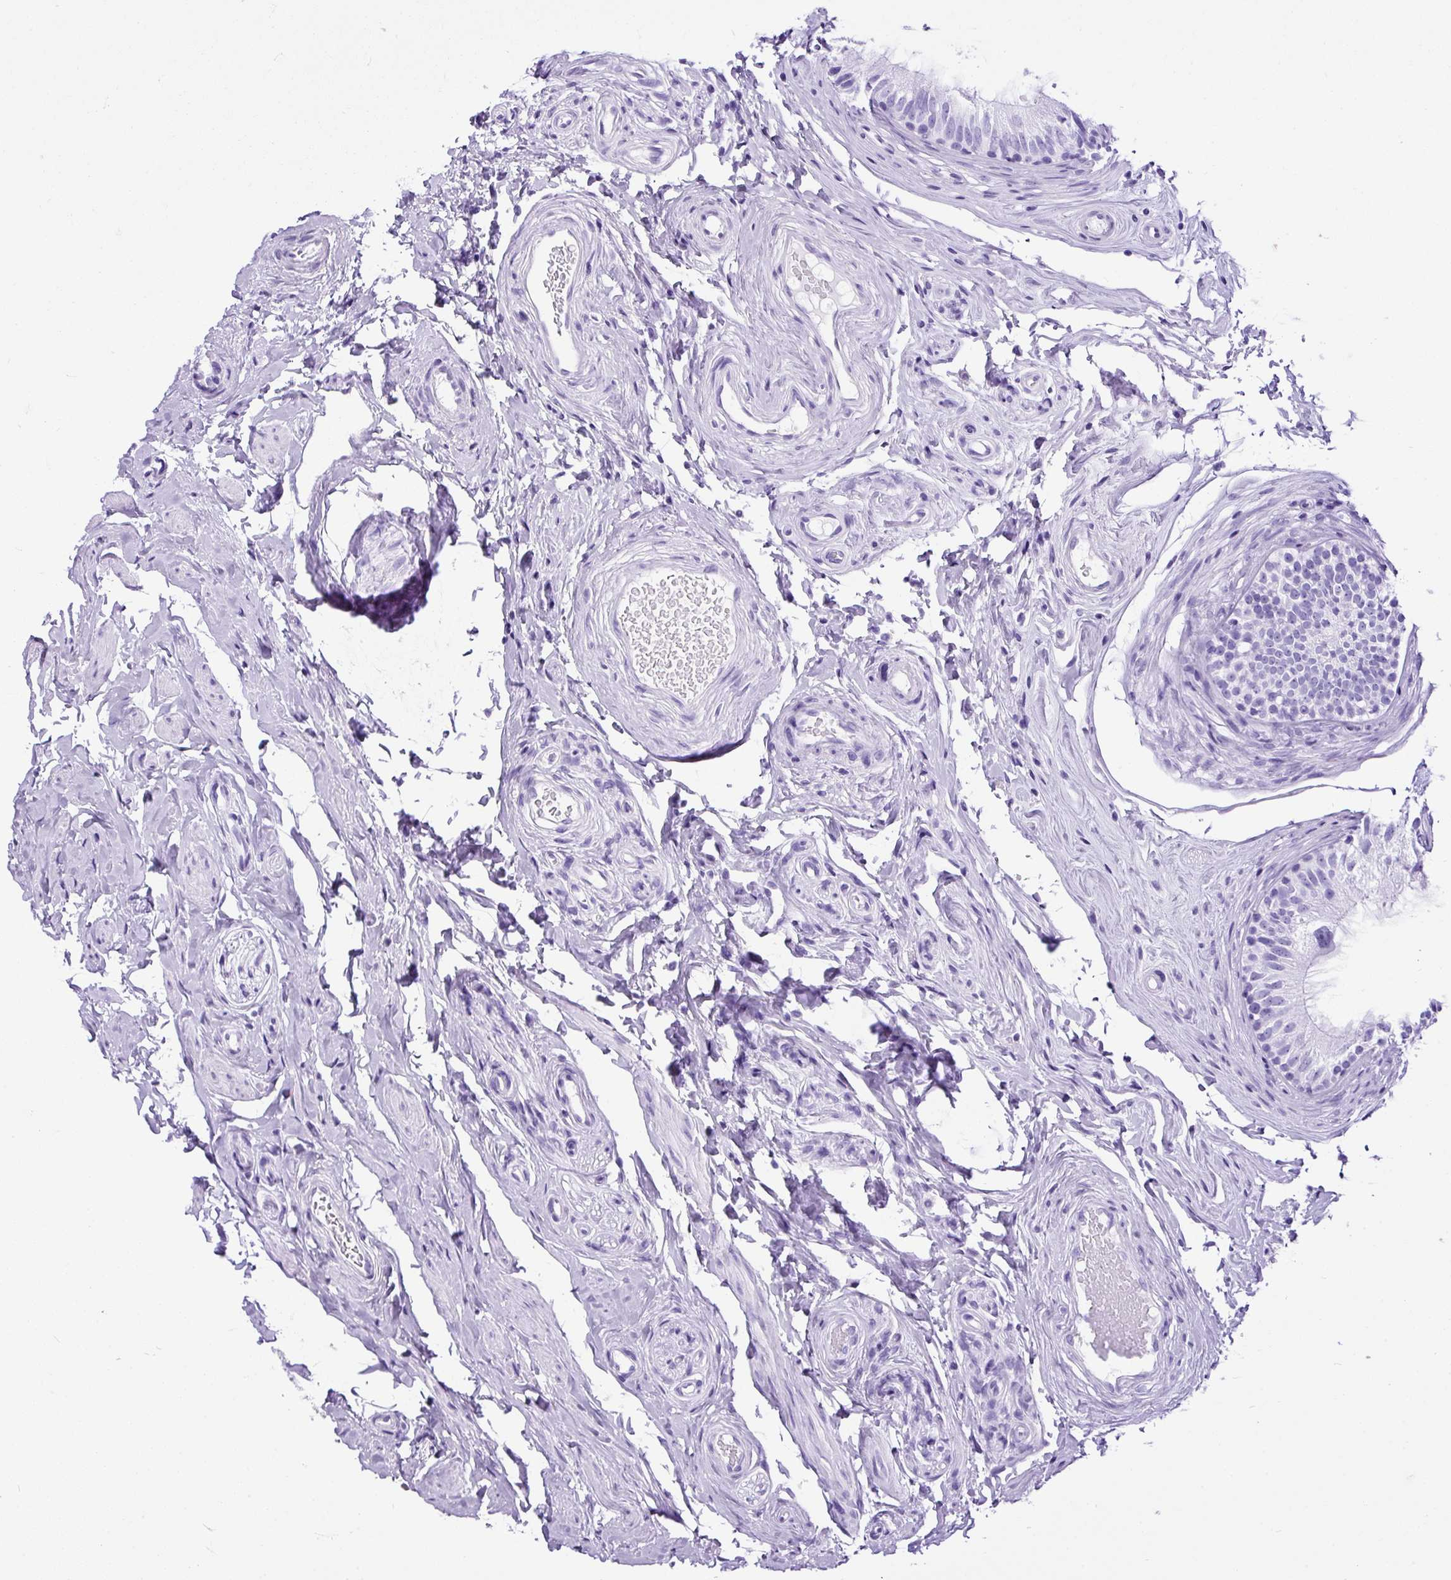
{"staining": {"intensity": "negative", "quantity": "none", "location": "none"}, "tissue": "epididymis", "cell_type": "Glandular cells", "image_type": "normal", "snomed": [{"axis": "morphology", "description": "Normal tissue, NOS"}, {"axis": "morphology", "description": "Seminoma, NOS"}, {"axis": "topography", "description": "Testis"}, {"axis": "topography", "description": "Epididymis"}], "caption": "Epididymis was stained to show a protein in brown. There is no significant positivity in glandular cells. (DAB (3,3'-diaminobenzidine) immunohistochemistry (IHC), high magnification).", "gene": "CEL", "patient": {"sex": "male", "age": 45}}